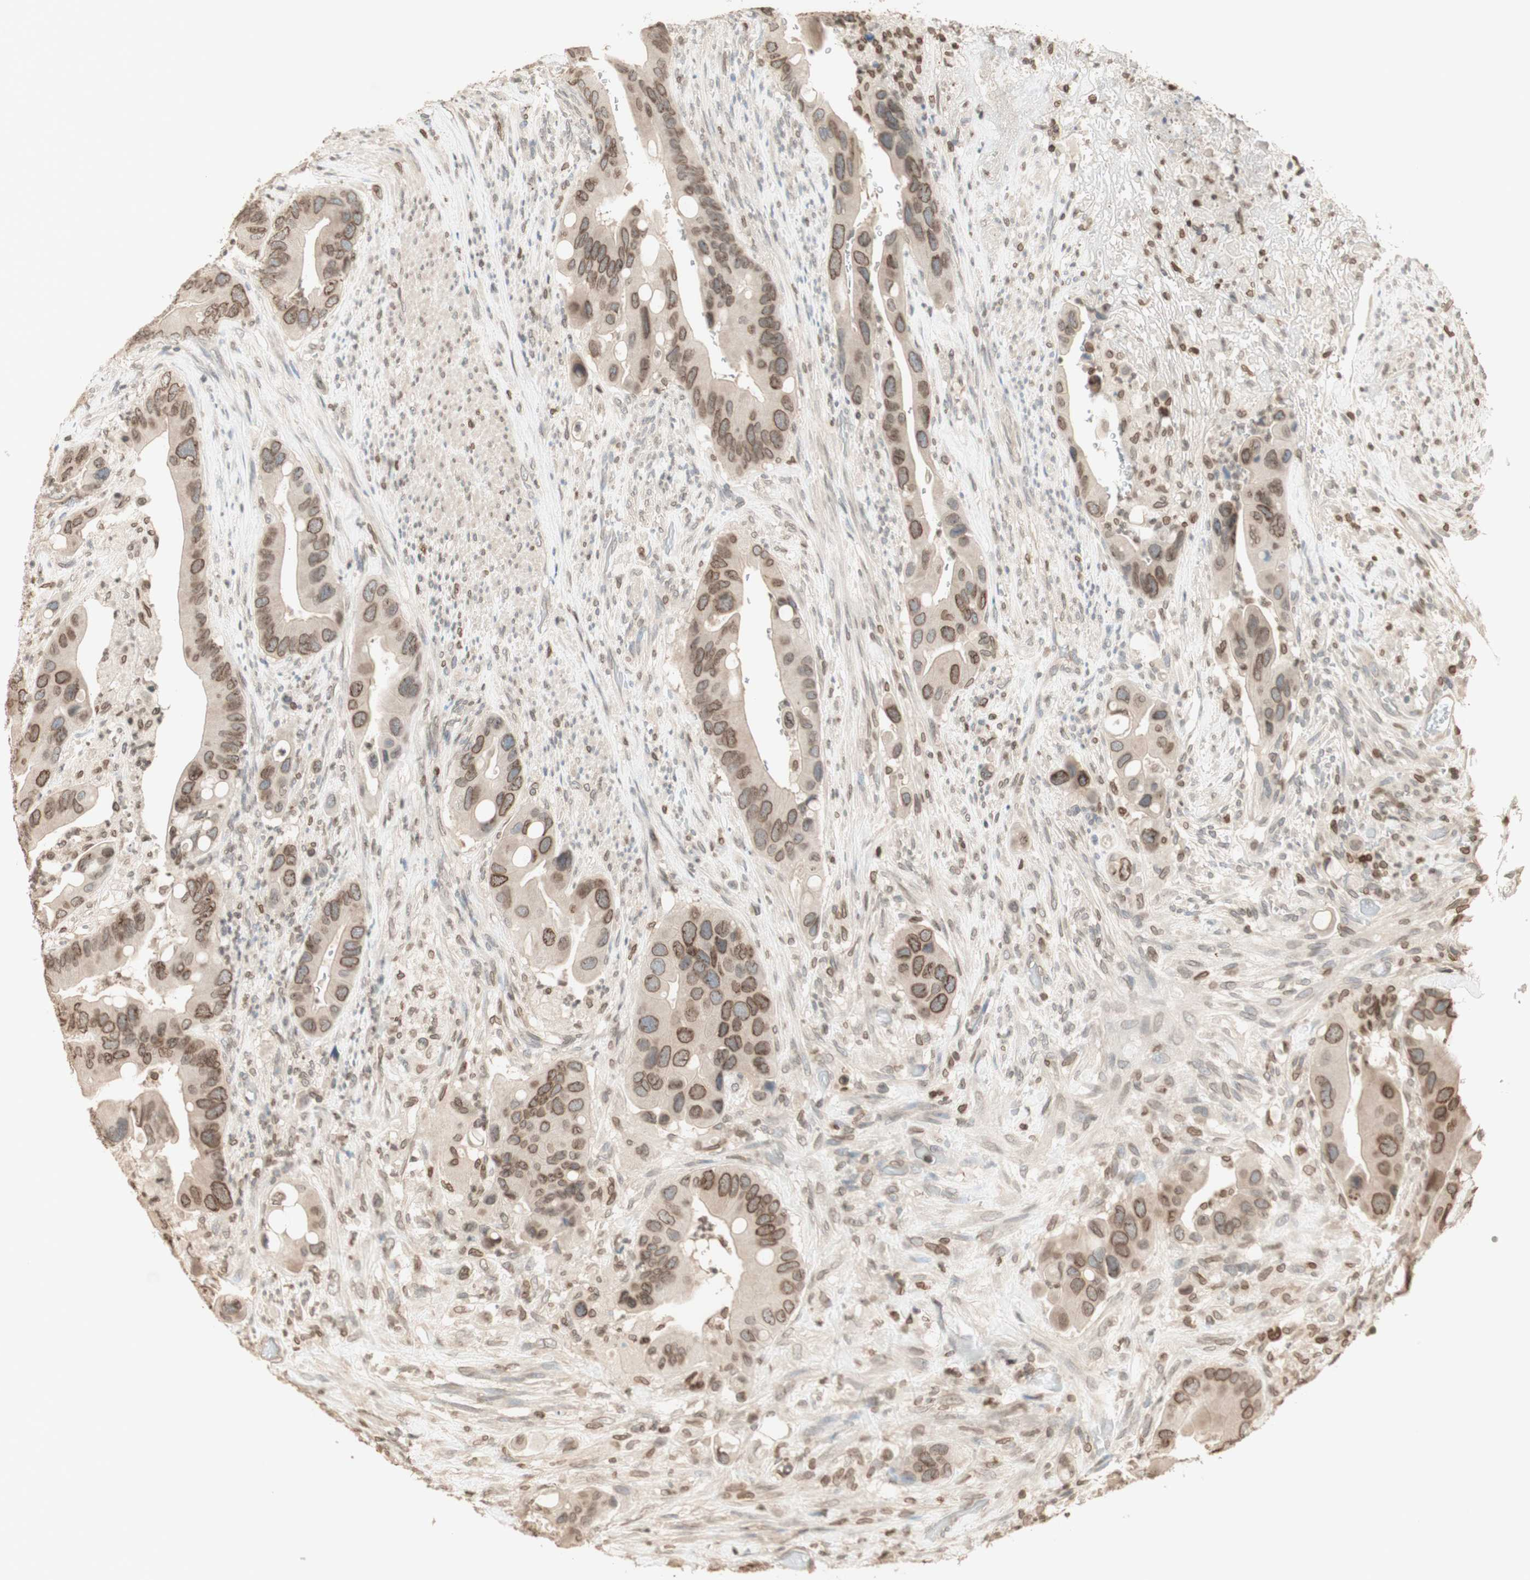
{"staining": {"intensity": "moderate", "quantity": ">75%", "location": "cytoplasmic/membranous,nuclear"}, "tissue": "colorectal cancer", "cell_type": "Tumor cells", "image_type": "cancer", "snomed": [{"axis": "morphology", "description": "Adenocarcinoma, NOS"}, {"axis": "topography", "description": "Rectum"}], "caption": "This is an image of immunohistochemistry (IHC) staining of colorectal cancer (adenocarcinoma), which shows moderate staining in the cytoplasmic/membranous and nuclear of tumor cells.", "gene": "TMPO", "patient": {"sex": "female", "age": 57}}